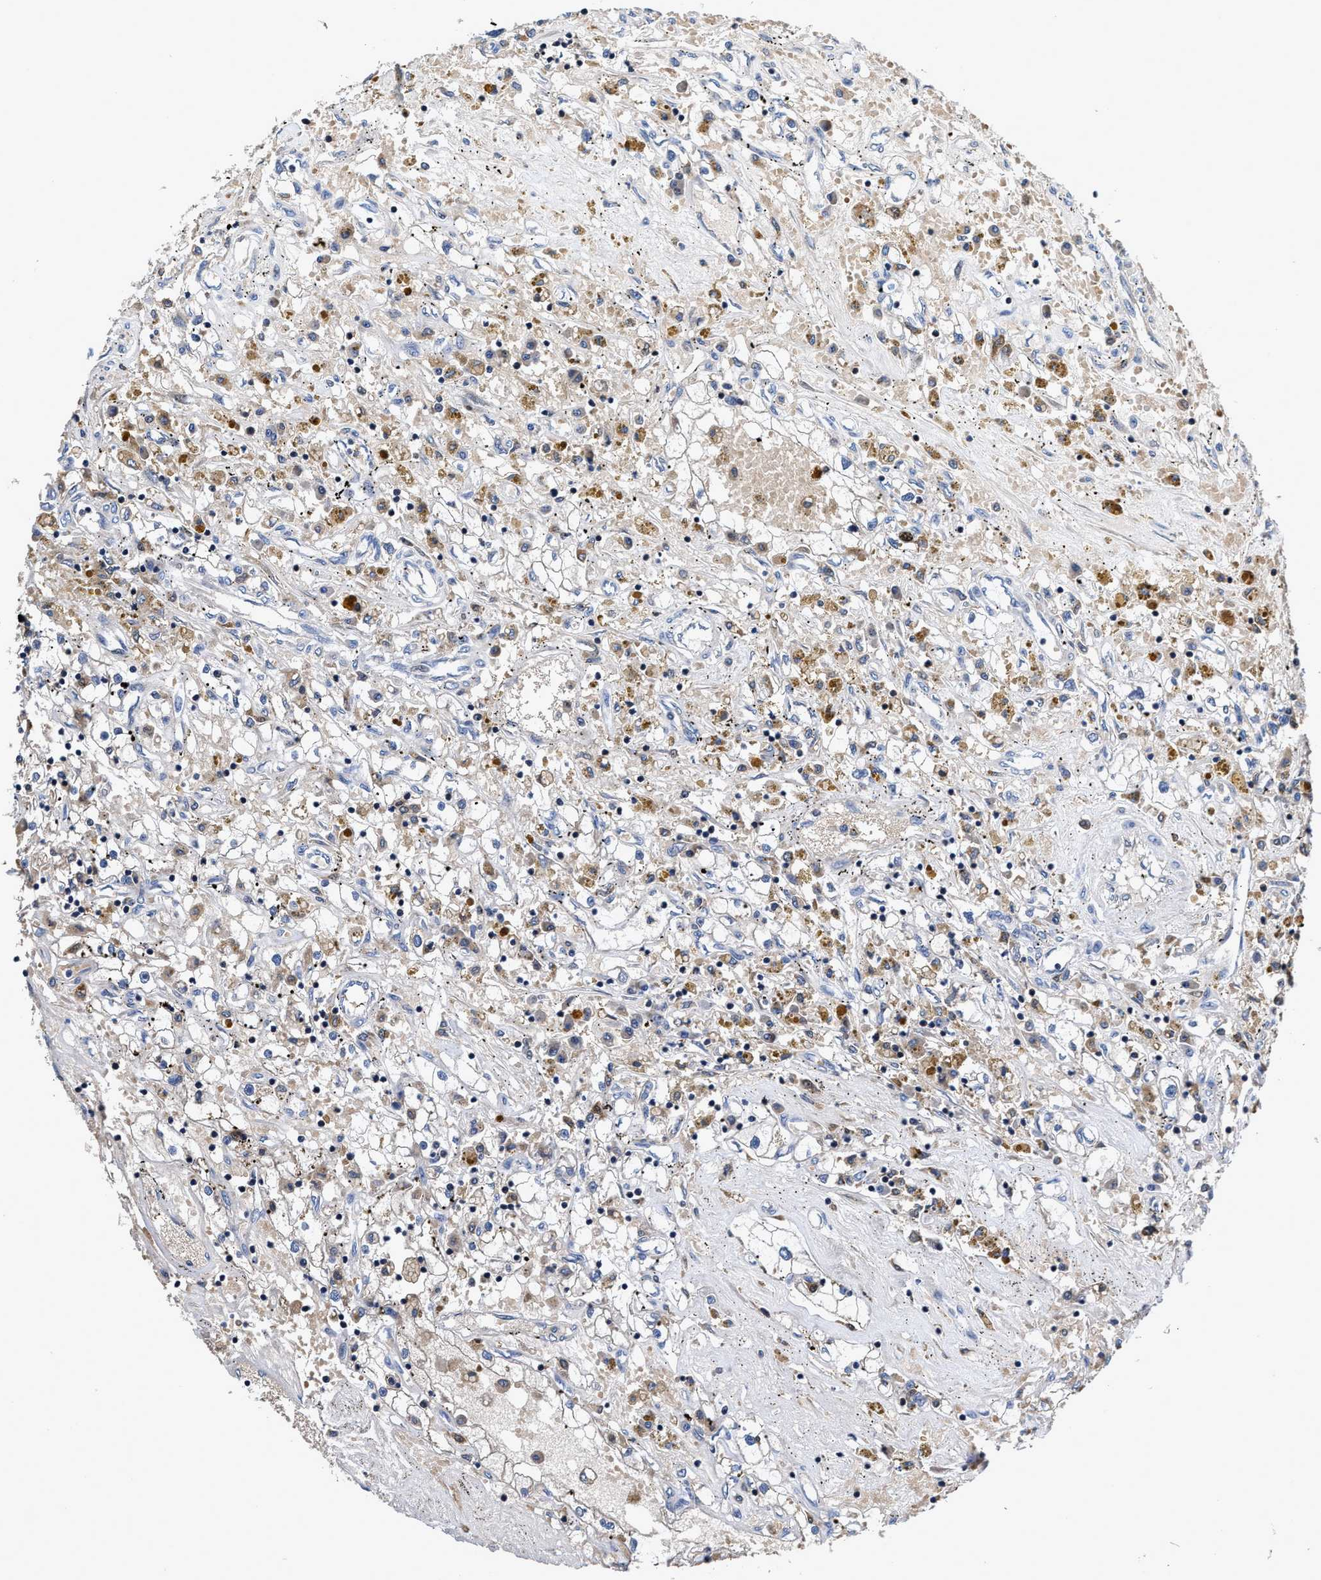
{"staining": {"intensity": "negative", "quantity": "none", "location": "none"}, "tissue": "renal cancer", "cell_type": "Tumor cells", "image_type": "cancer", "snomed": [{"axis": "morphology", "description": "Adenocarcinoma, NOS"}, {"axis": "topography", "description": "Kidney"}], "caption": "The micrograph demonstrates no significant positivity in tumor cells of adenocarcinoma (renal). The staining is performed using DAB brown chromogen with nuclei counter-stained in using hematoxylin.", "gene": "RGS10", "patient": {"sex": "male", "age": 56}}